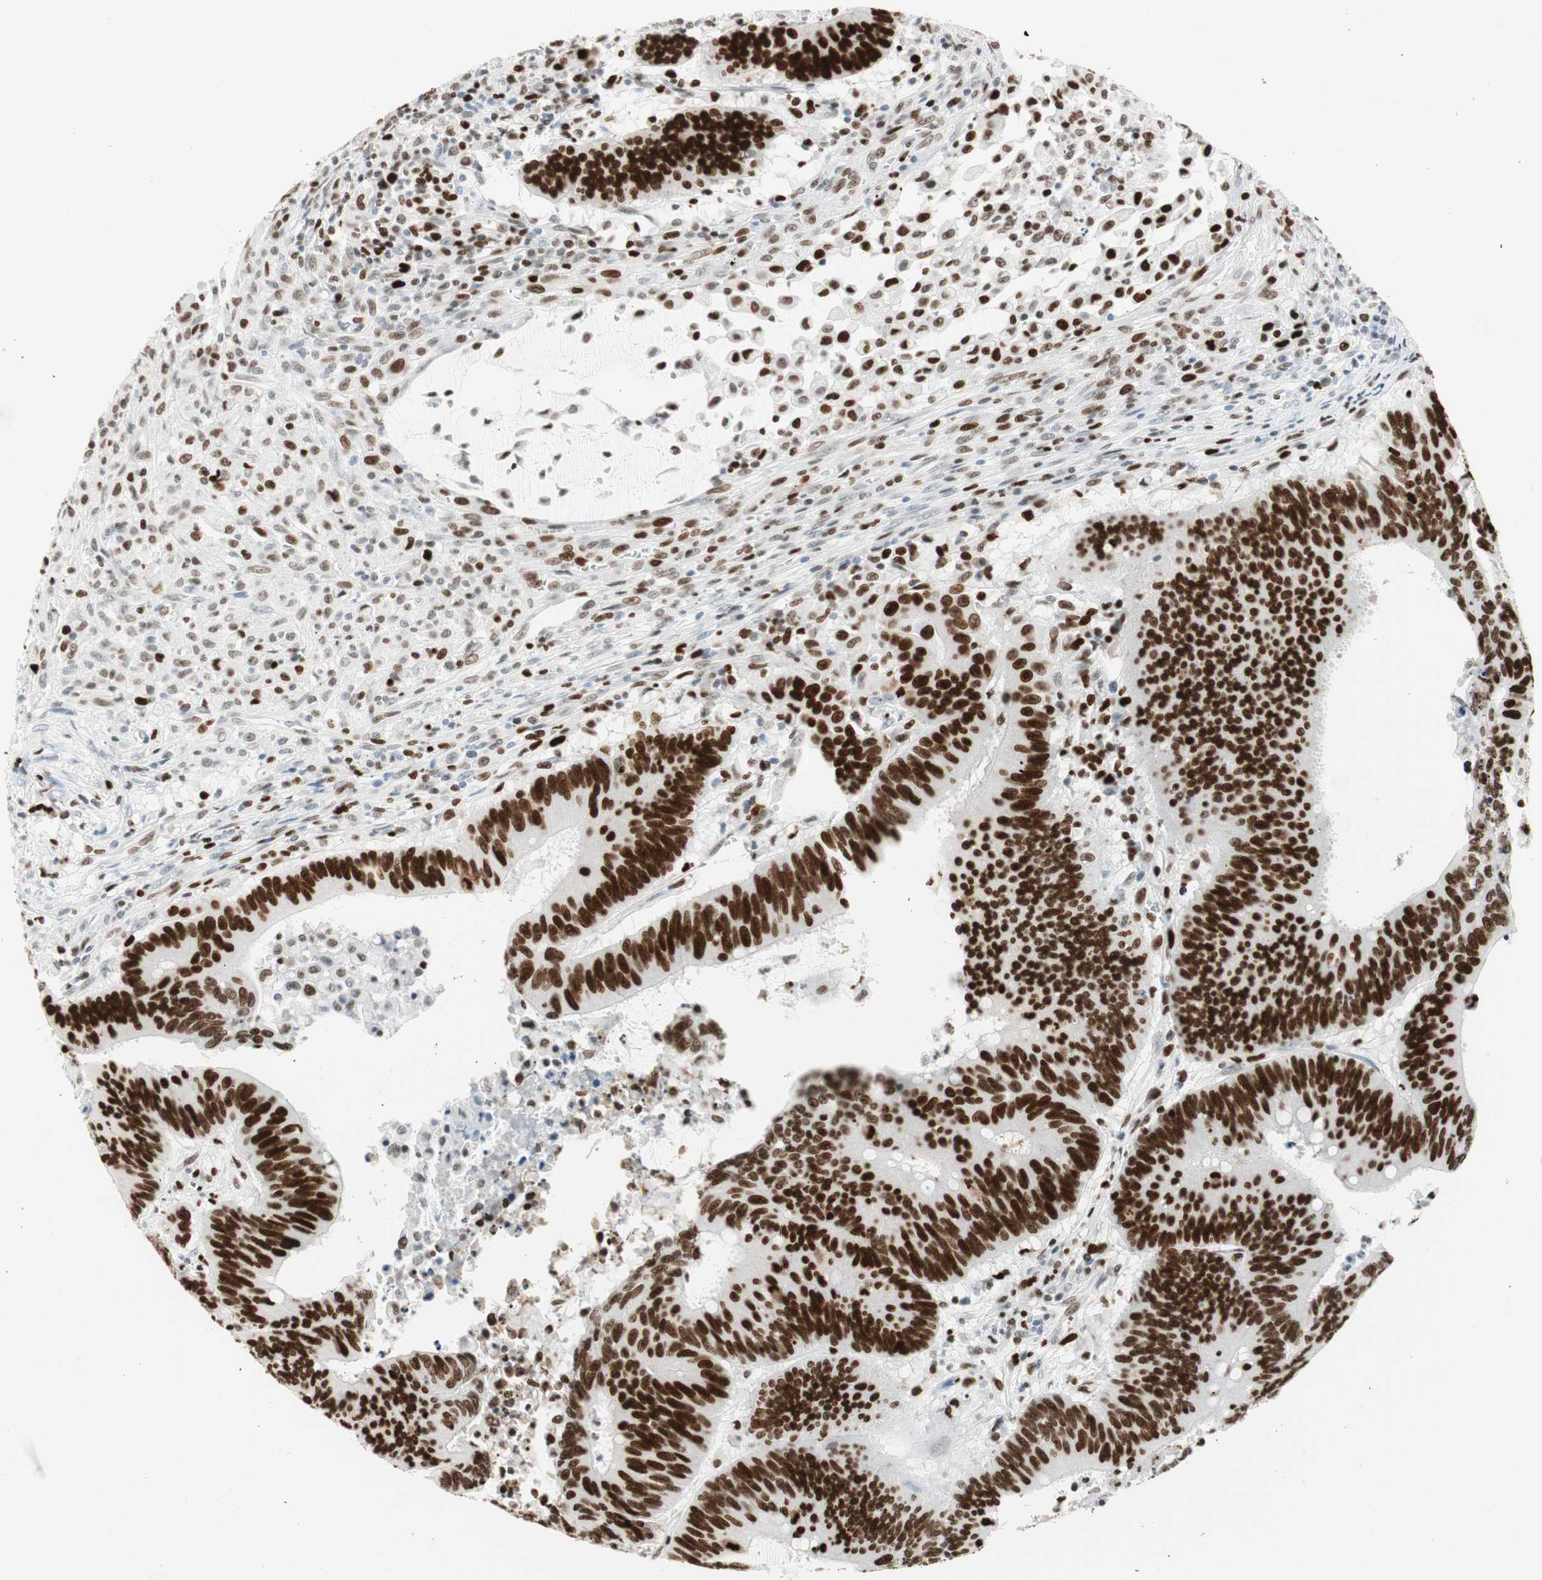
{"staining": {"intensity": "strong", "quantity": ">75%", "location": "nuclear"}, "tissue": "colorectal cancer", "cell_type": "Tumor cells", "image_type": "cancer", "snomed": [{"axis": "morphology", "description": "Adenocarcinoma, NOS"}, {"axis": "topography", "description": "Colon"}], "caption": "Strong nuclear staining for a protein is present in about >75% of tumor cells of colorectal cancer (adenocarcinoma) using immunohistochemistry.", "gene": "EZH2", "patient": {"sex": "male", "age": 45}}